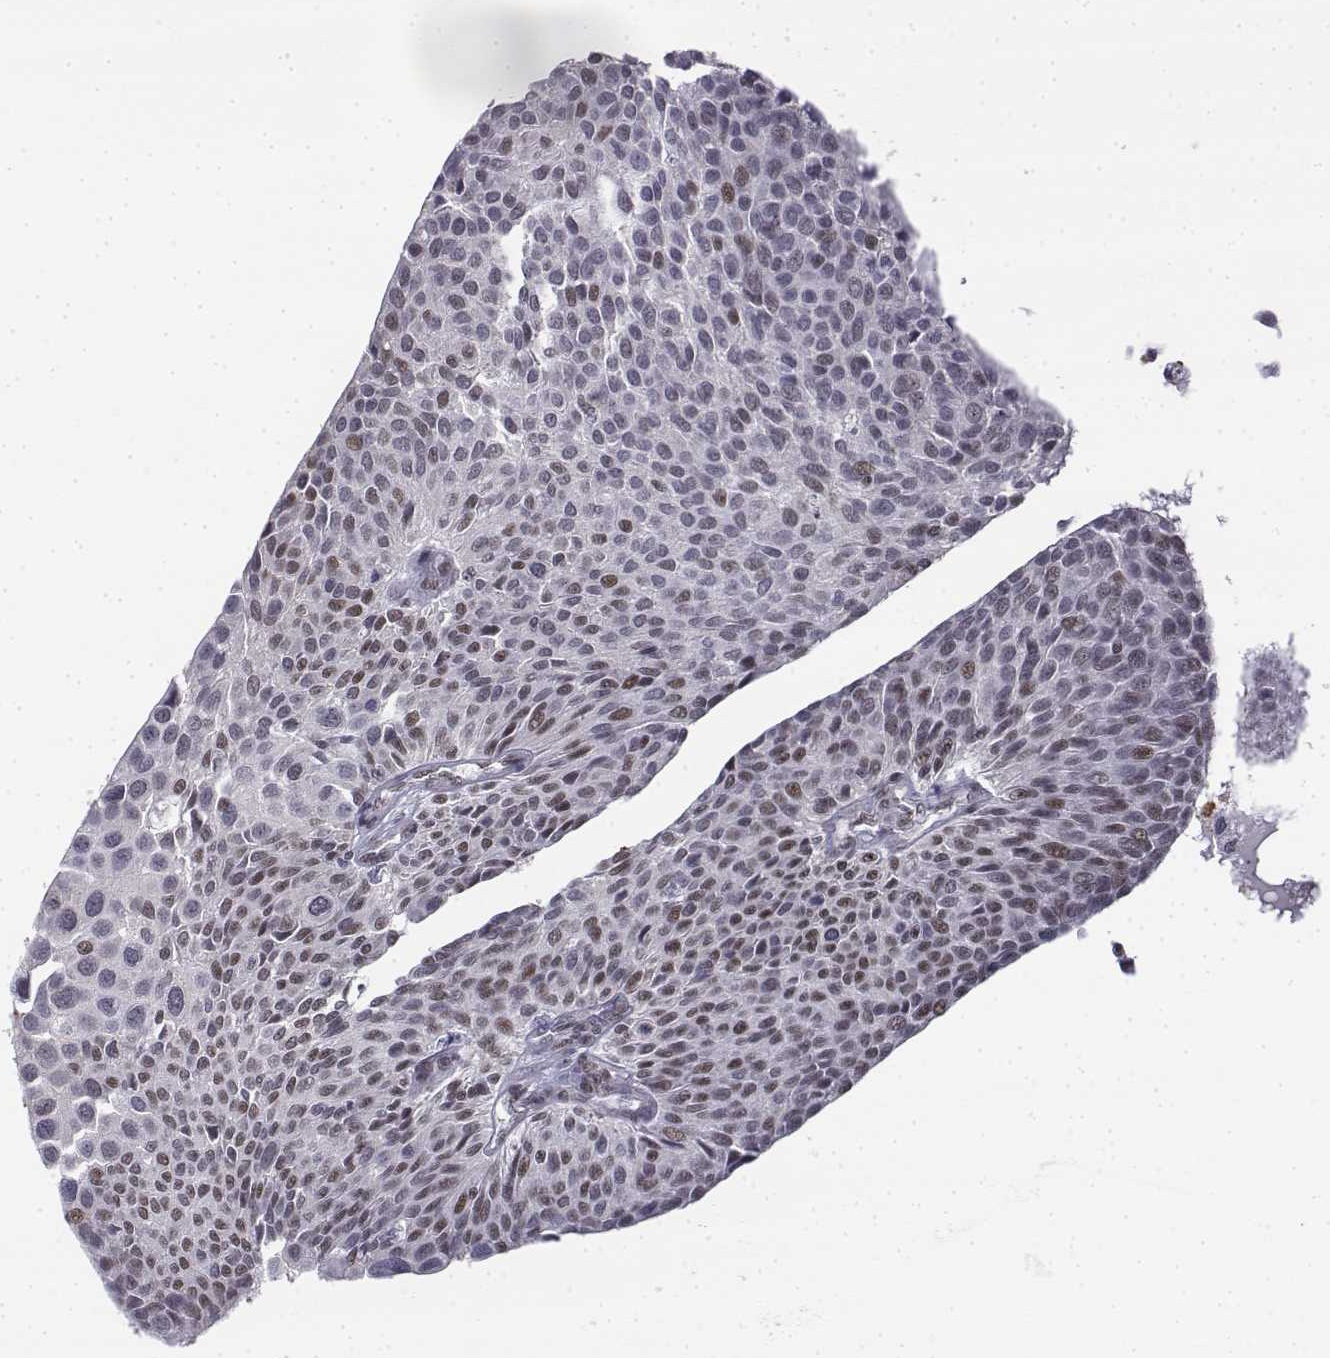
{"staining": {"intensity": "moderate", "quantity": ">75%", "location": "nuclear"}, "tissue": "urothelial cancer", "cell_type": "Tumor cells", "image_type": "cancer", "snomed": [{"axis": "morphology", "description": "Urothelial carcinoma, NOS"}, {"axis": "topography", "description": "Urinary bladder"}], "caption": "Immunohistochemical staining of urothelial cancer demonstrates medium levels of moderate nuclear protein expression in approximately >75% of tumor cells.", "gene": "SETD1A", "patient": {"sex": "male", "age": 55}}